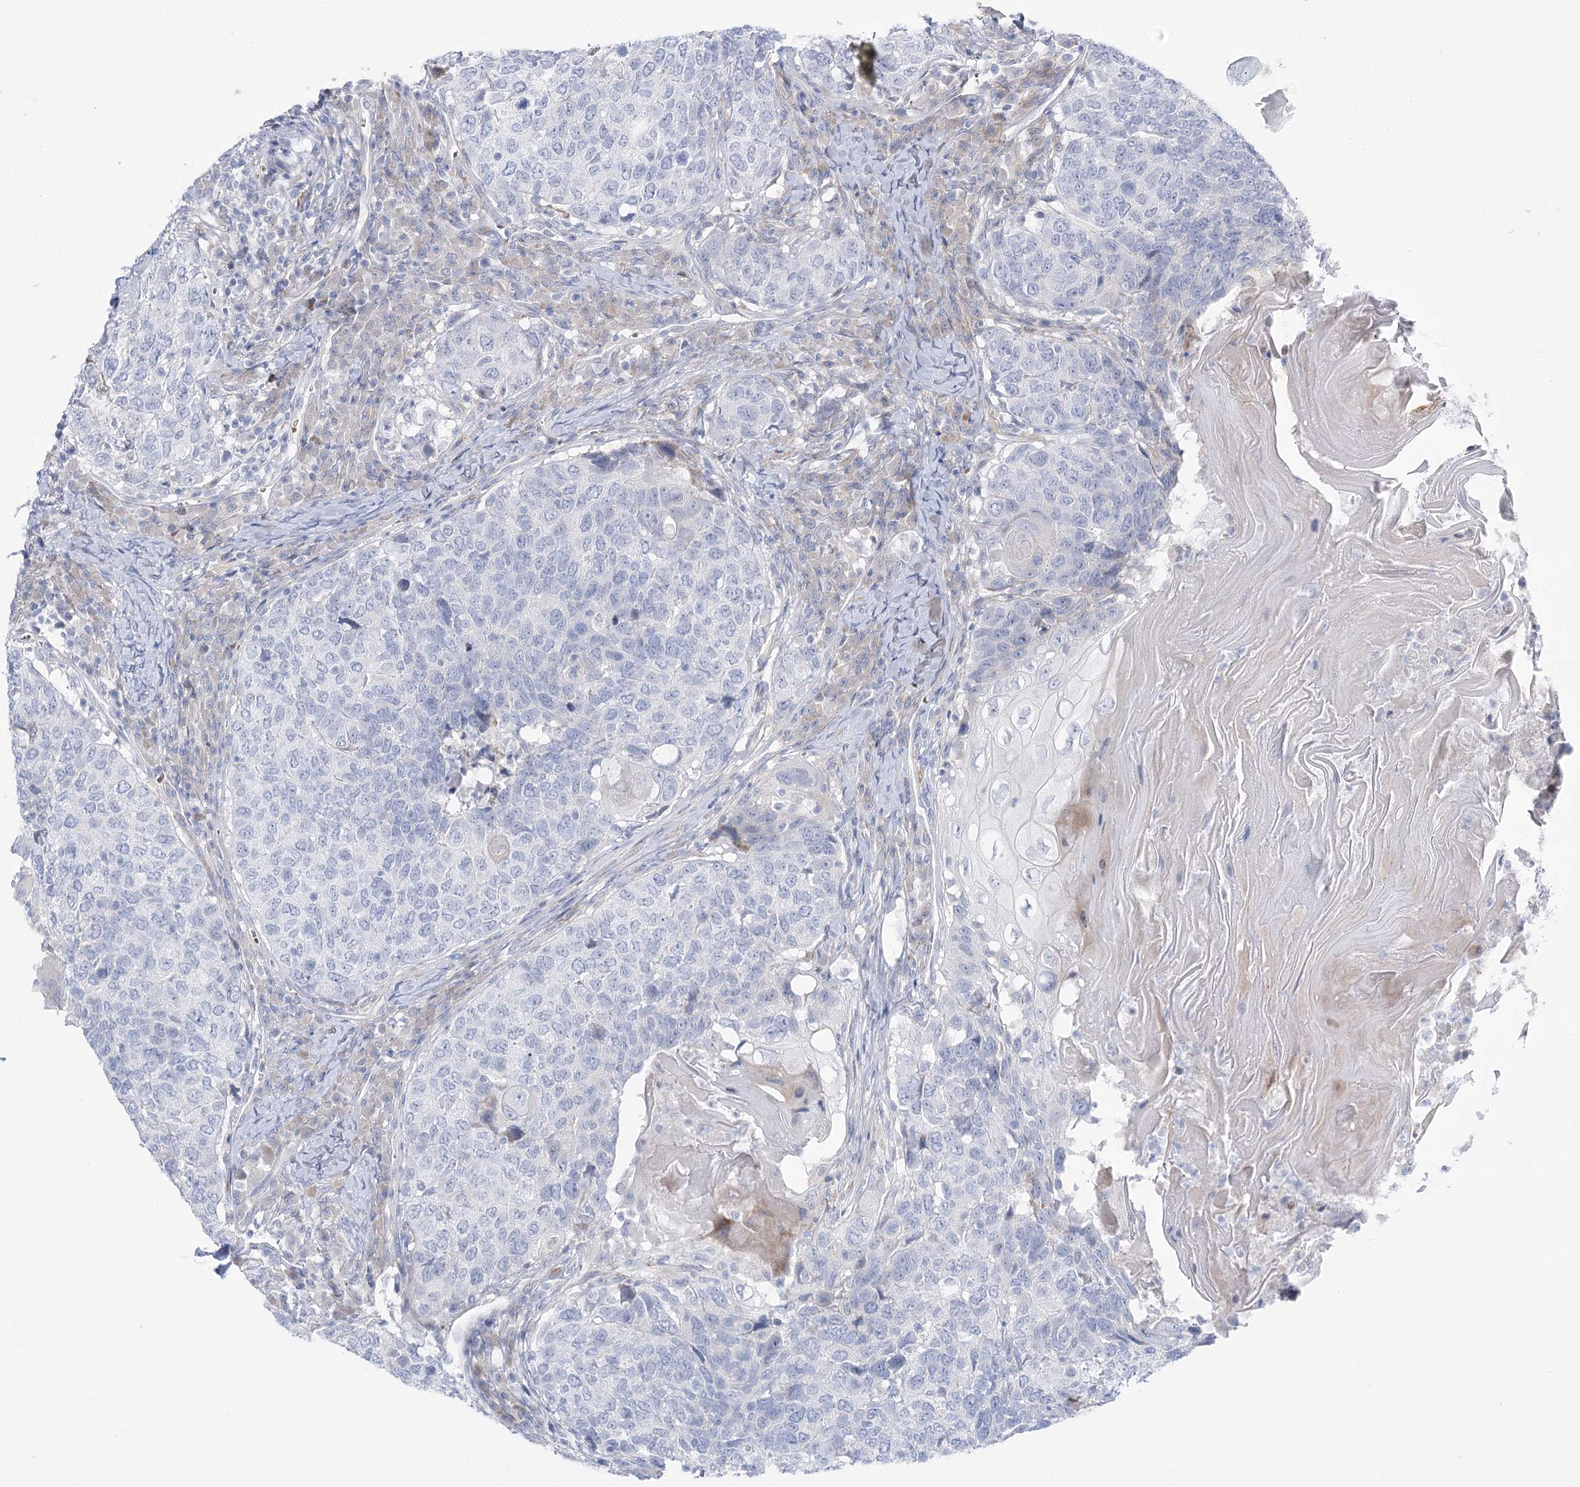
{"staining": {"intensity": "negative", "quantity": "none", "location": "none"}, "tissue": "head and neck cancer", "cell_type": "Tumor cells", "image_type": "cancer", "snomed": [{"axis": "morphology", "description": "Squamous cell carcinoma, NOS"}, {"axis": "topography", "description": "Head-Neck"}], "caption": "DAB immunohistochemical staining of squamous cell carcinoma (head and neck) displays no significant expression in tumor cells.", "gene": "SIAE", "patient": {"sex": "male", "age": 66}}